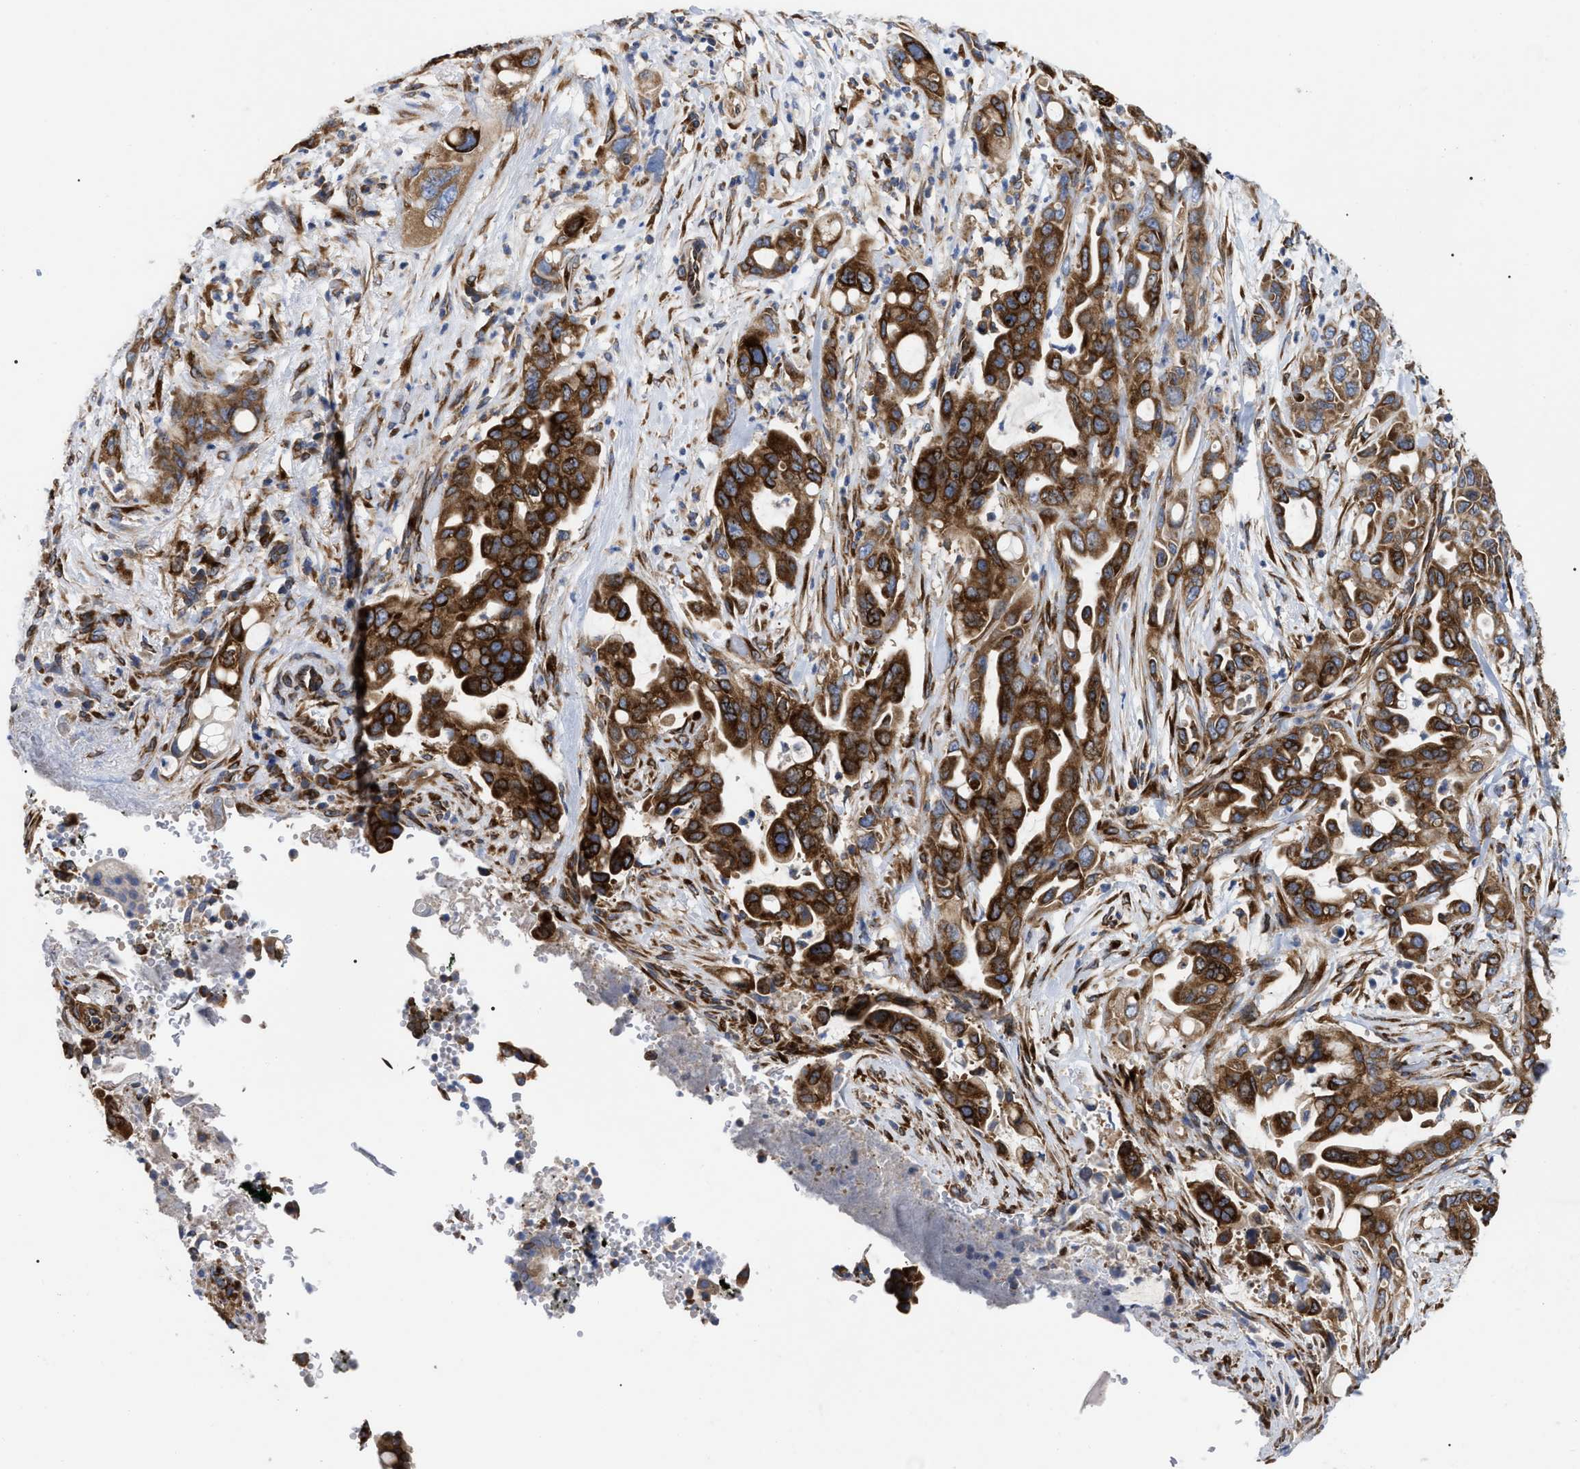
{"staining": {"intensity": "strong", "quantity": ">75%", "location": "cytoplasmic/membranous"}, "tissue": "pancreatic cancer", "cell_type": "Tumor cells", "image_type": "cancer", "snomed": [{"axis": "morphology", "description": "Adenocarcinoma, NOS"}, {"axis": "topography", "description": "Pancreas"}], "caption": "DAB (3,3'-diaminobenzidine) immunohistochemical staining of human pancreatic cancer (adenocarcinoma) exhibits strong cytoplasmic/membranous protein positivity in approximately >75% of tumor cells.", "gene": "FAM120A", "patient": {"sex": "female", "age": 70}}